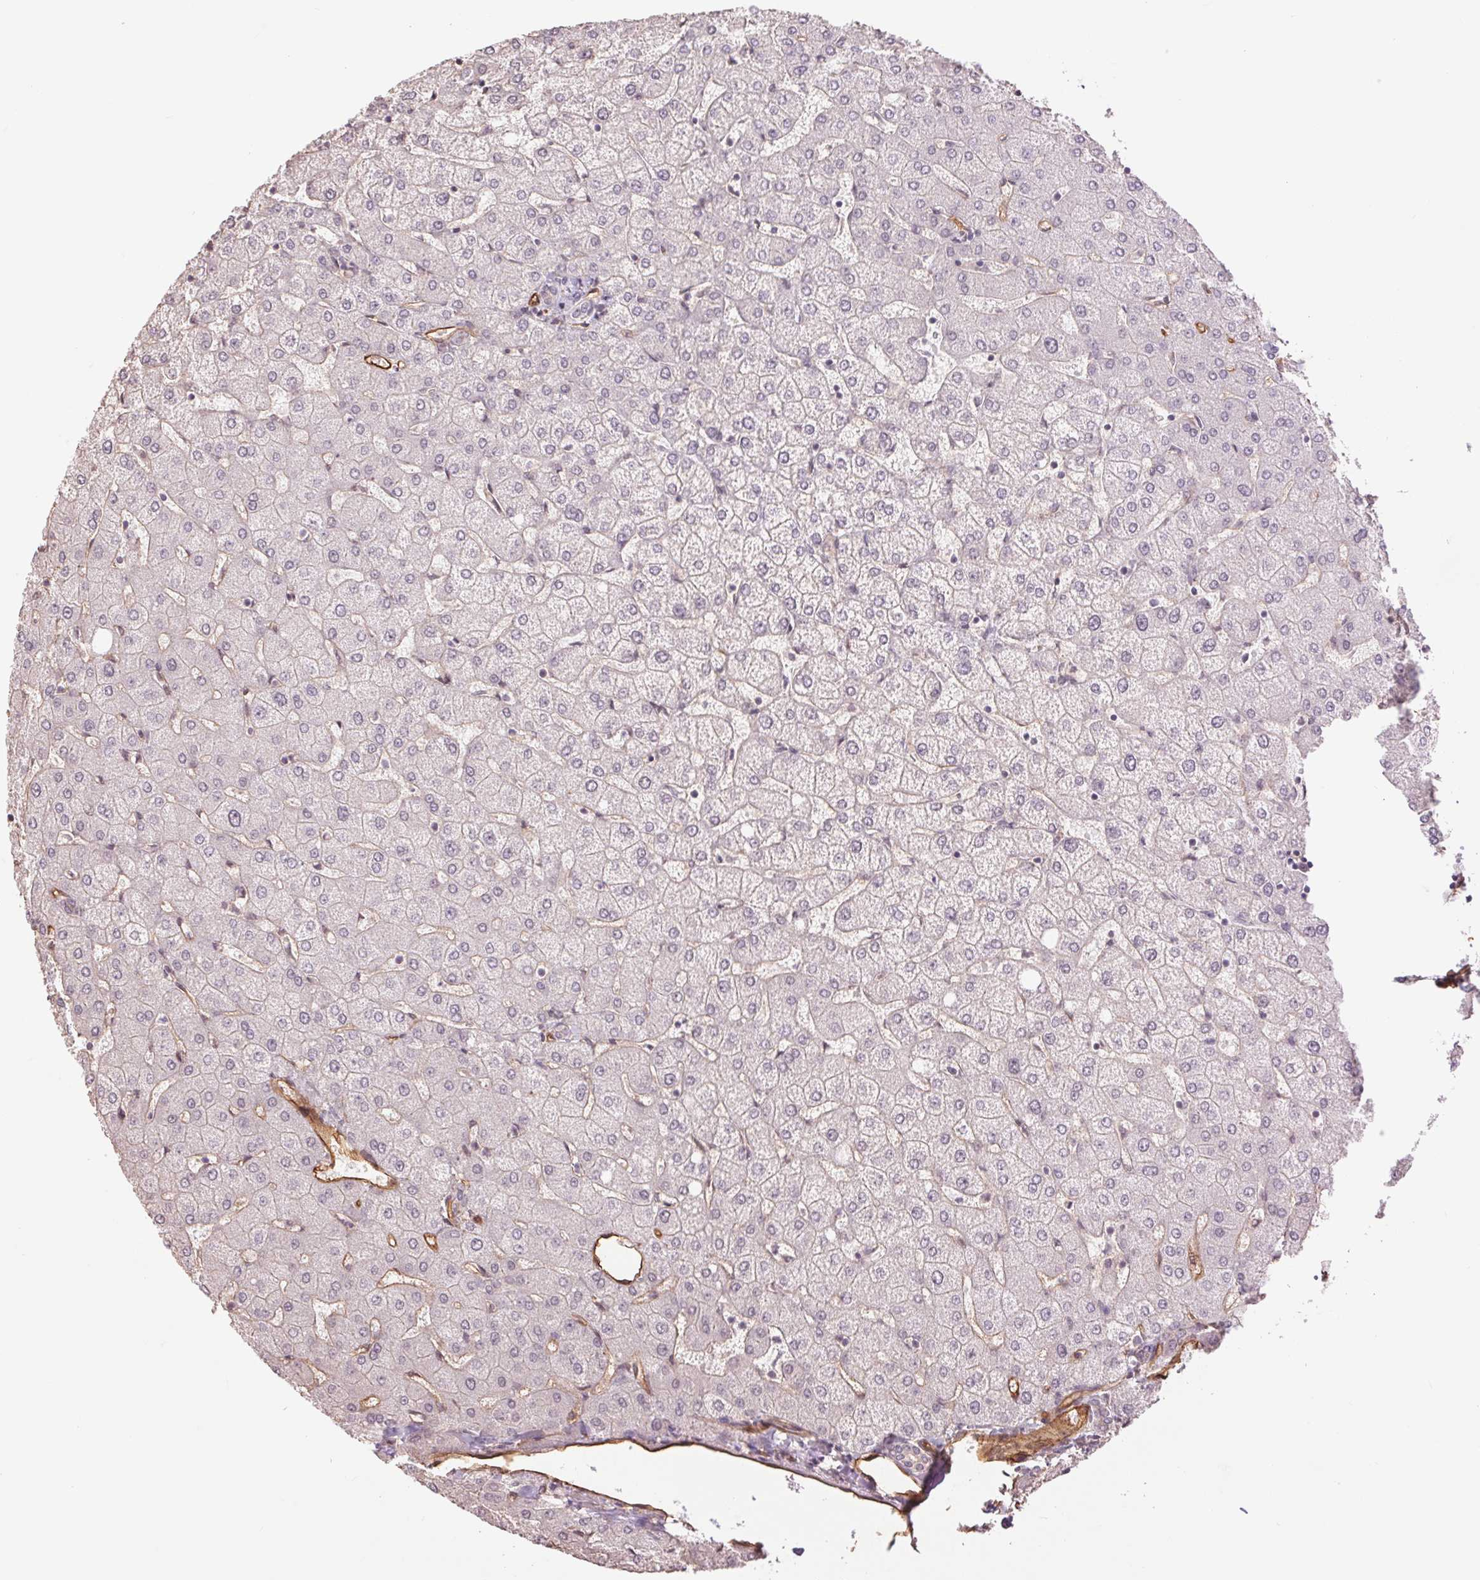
{"staining": {"intensity": "negative", "quantity": "none", "location": "none"}, "tissue": "liver", "cell_type": "Cholangiocytes", "image_type": "normal", "snomed": [{"axis": "morphology", "description": "Normal tissue, NOS"}, {"axis": "topography", "description": "Liver"}], "caption": "This histopathology image is of normal liver stained with IHC to label a protein in brown with the nuclei are counter-stained blue. There is no staining in cholangiocytes. (DAB immunohistochemistry (IHC), high magnification).", "gene": "PALM", "patient": {"sex": "female", "age": 54}}